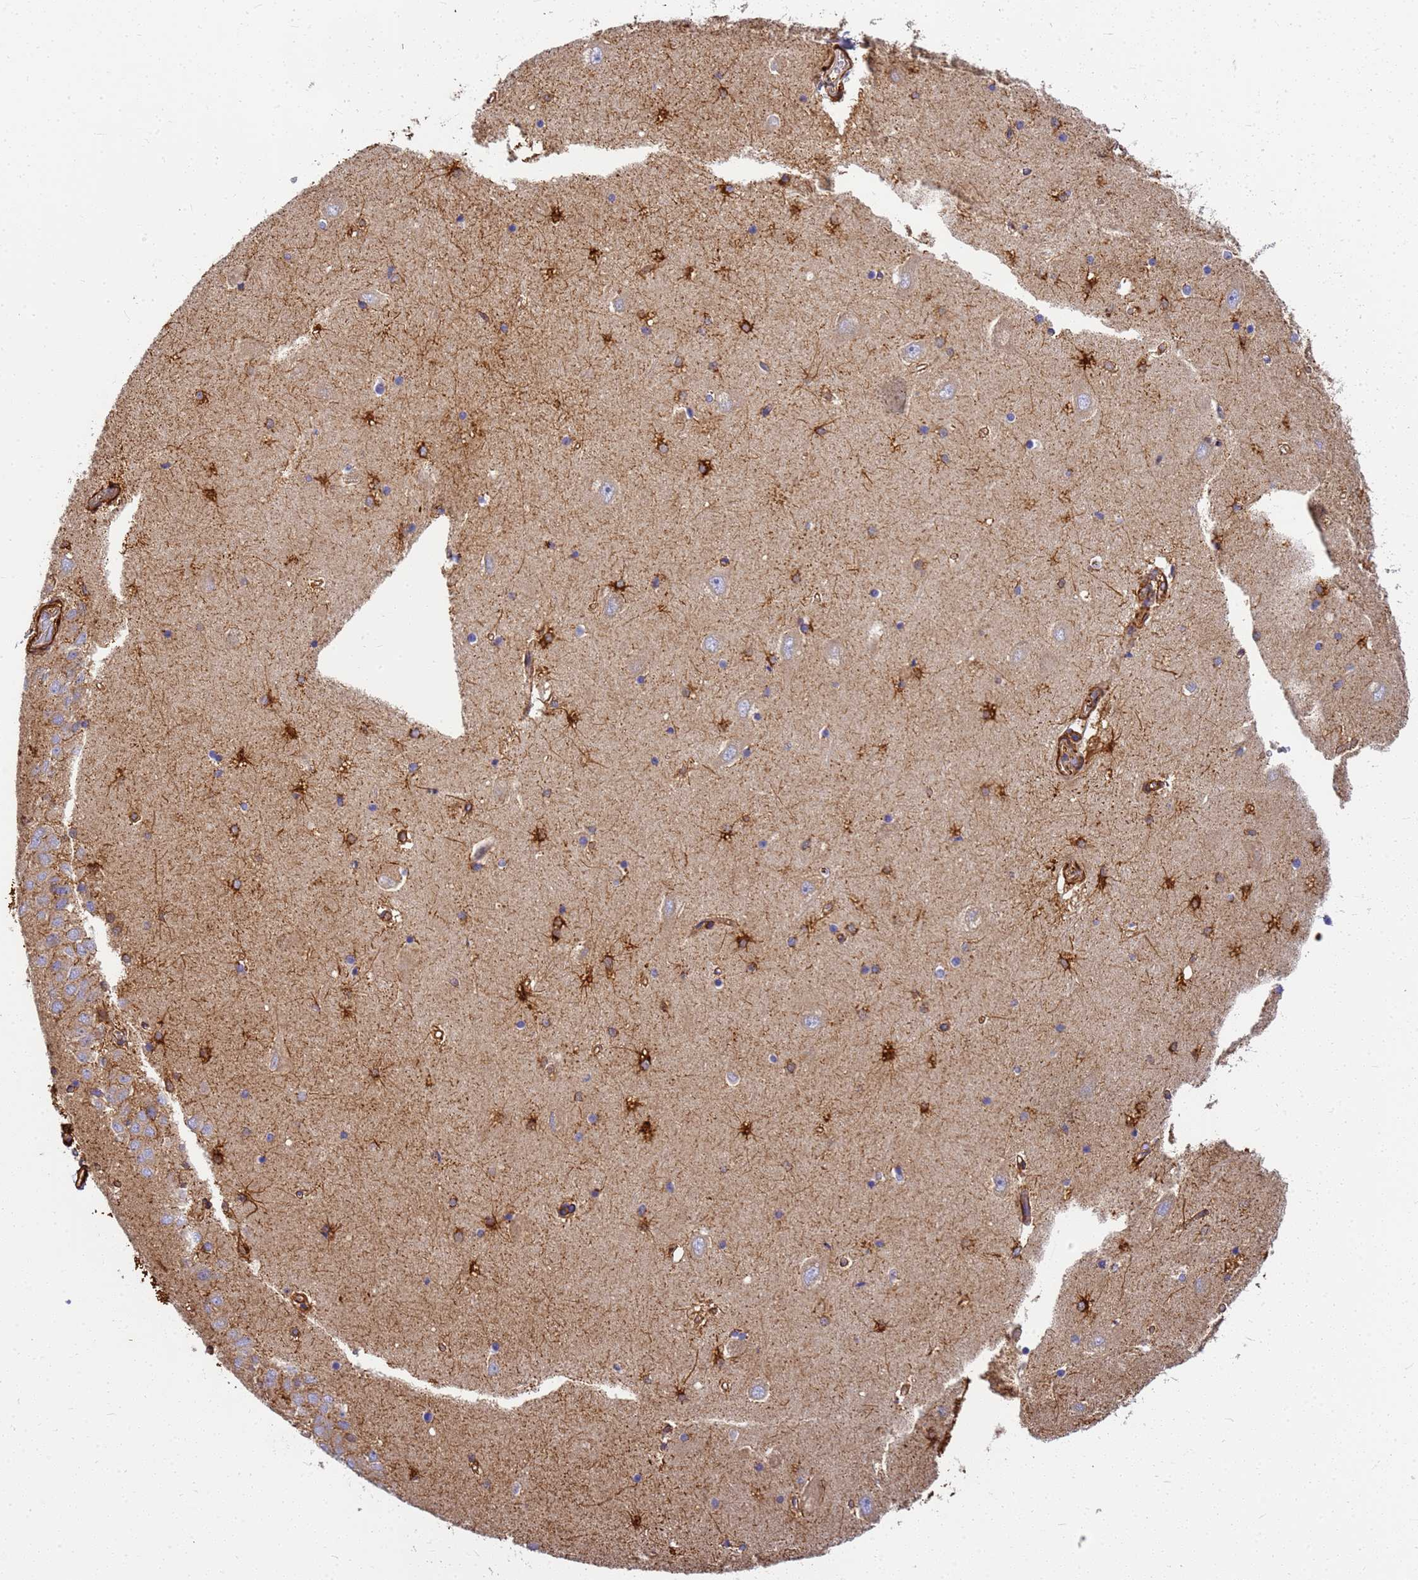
{"staining": {"intensity": "moderate", "quantity": "25%-75%", "location": "cytoplasmic/membranous"}, "tissue": "hippocampus", "cell_type": "Glial cells", "image_type": "normal", "snomed": [{"axis": "morphology", "description": "Normal tissue, NOS"}, {"axis": "topography", "description": "Hippocampus"}], "caption": "Immunohistochemical staining of benign human hippocampus exhibits 25%-75% levels of moderate cytoplasmic/membranous protein expression in approximately 25%-75% of glial cells.", "gene": "C2CD5", "patient": {"sex": "male", "age": 45}}